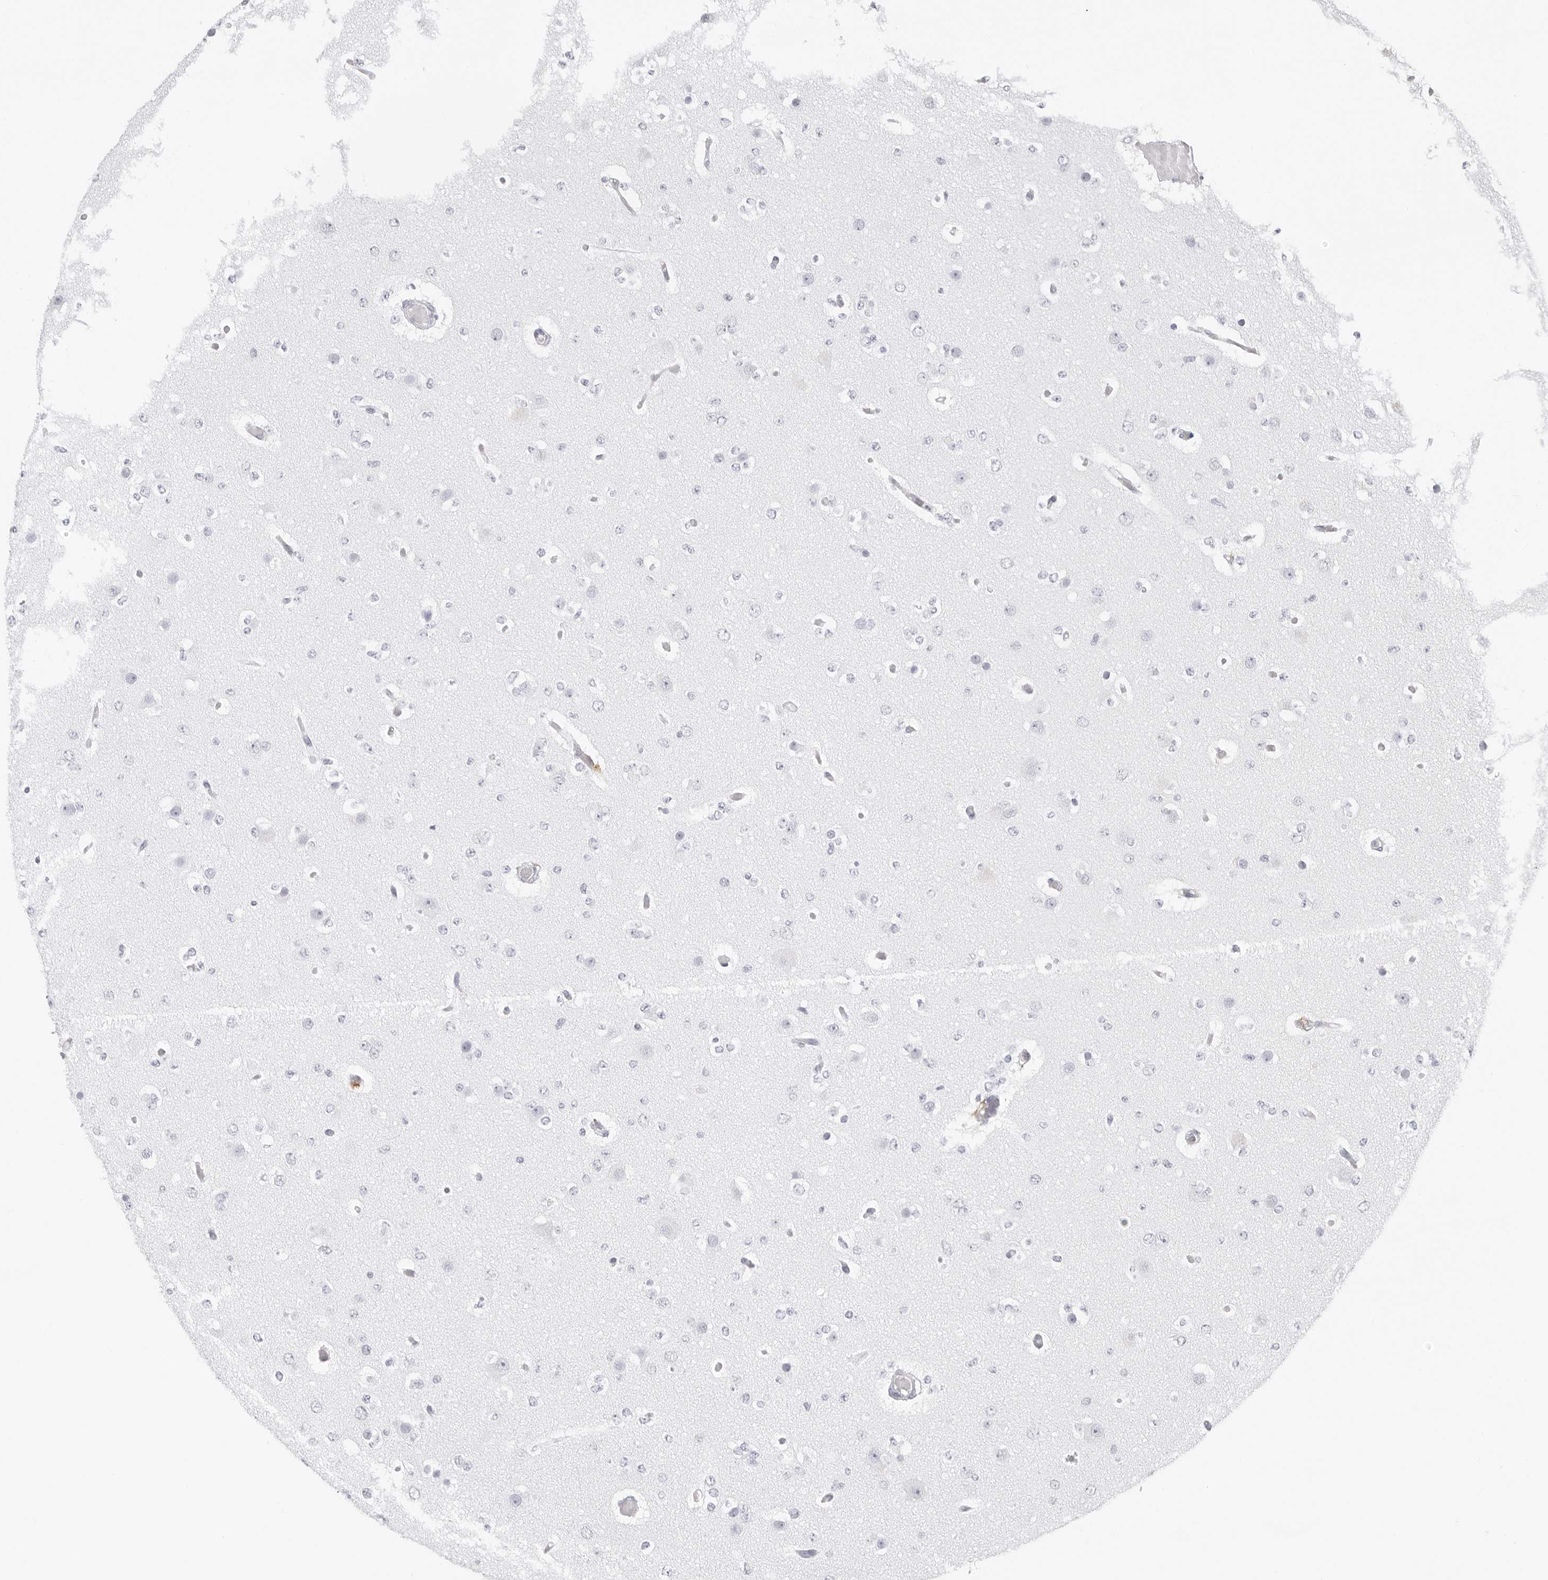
{"staining": {"intensity": "negative", "quantity": "none", "location": "none"}, "tissue": "glioma", "cell_type": "Tumor cells", "image_type": "cancer", "snomed": [{"axis": "morphology", "description": "Glioma, malignant, Low grade"}, {"axis": "topography", "description": "Brain"}], "caption": "This is a micrograph of immunohistochemistry (IHC) staining of malignant low-grade glioma, which shows no expression in tumor cells. The staining was performed using DAB (3,3'-diaminobenzidine) to visualize the protein expression in brown, while the nuclei were stained in blue with hematoxylin (Magnification: 20x).", "gene": "AGMAT", "patient": {"sex": "female", "age": 22}}